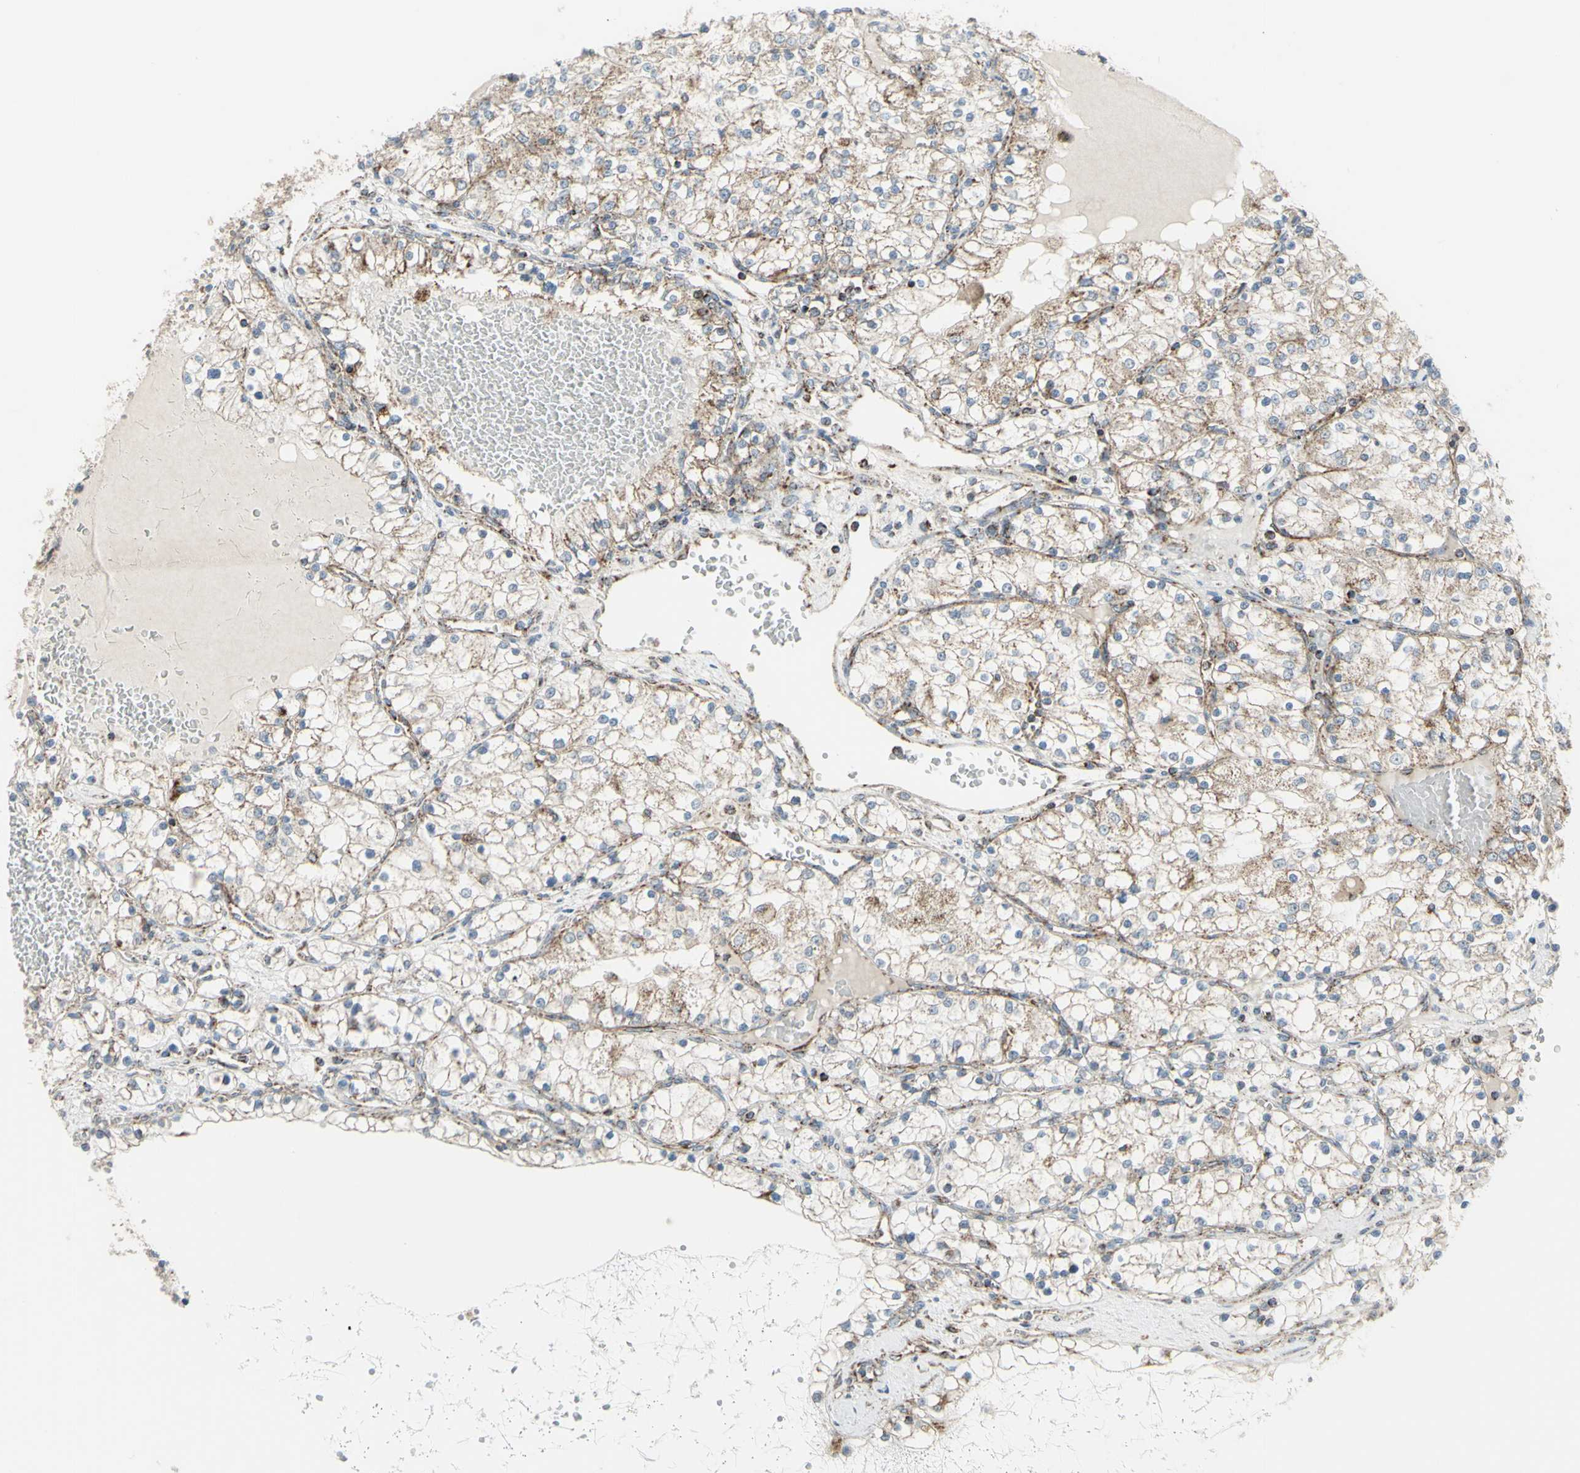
{"staining": {"intensity": "weak", "quantity": "<25%", "location": "cytoplasmic/membranous"}, "tissue": "renal cancer", "cell_type": "Tumor cells", "image_type": "cancer", "snomed": [{"axis": "morphology", "description": "Adenocarcinoma, NOS"}, {"axis": "topography", "description": "Kidney"}], "caption": "There is no significant staining in tumor cells of adenocarcinoma (renal).", "gene": "FAM171B", "patient": {"sex": "male", "age": 68}}